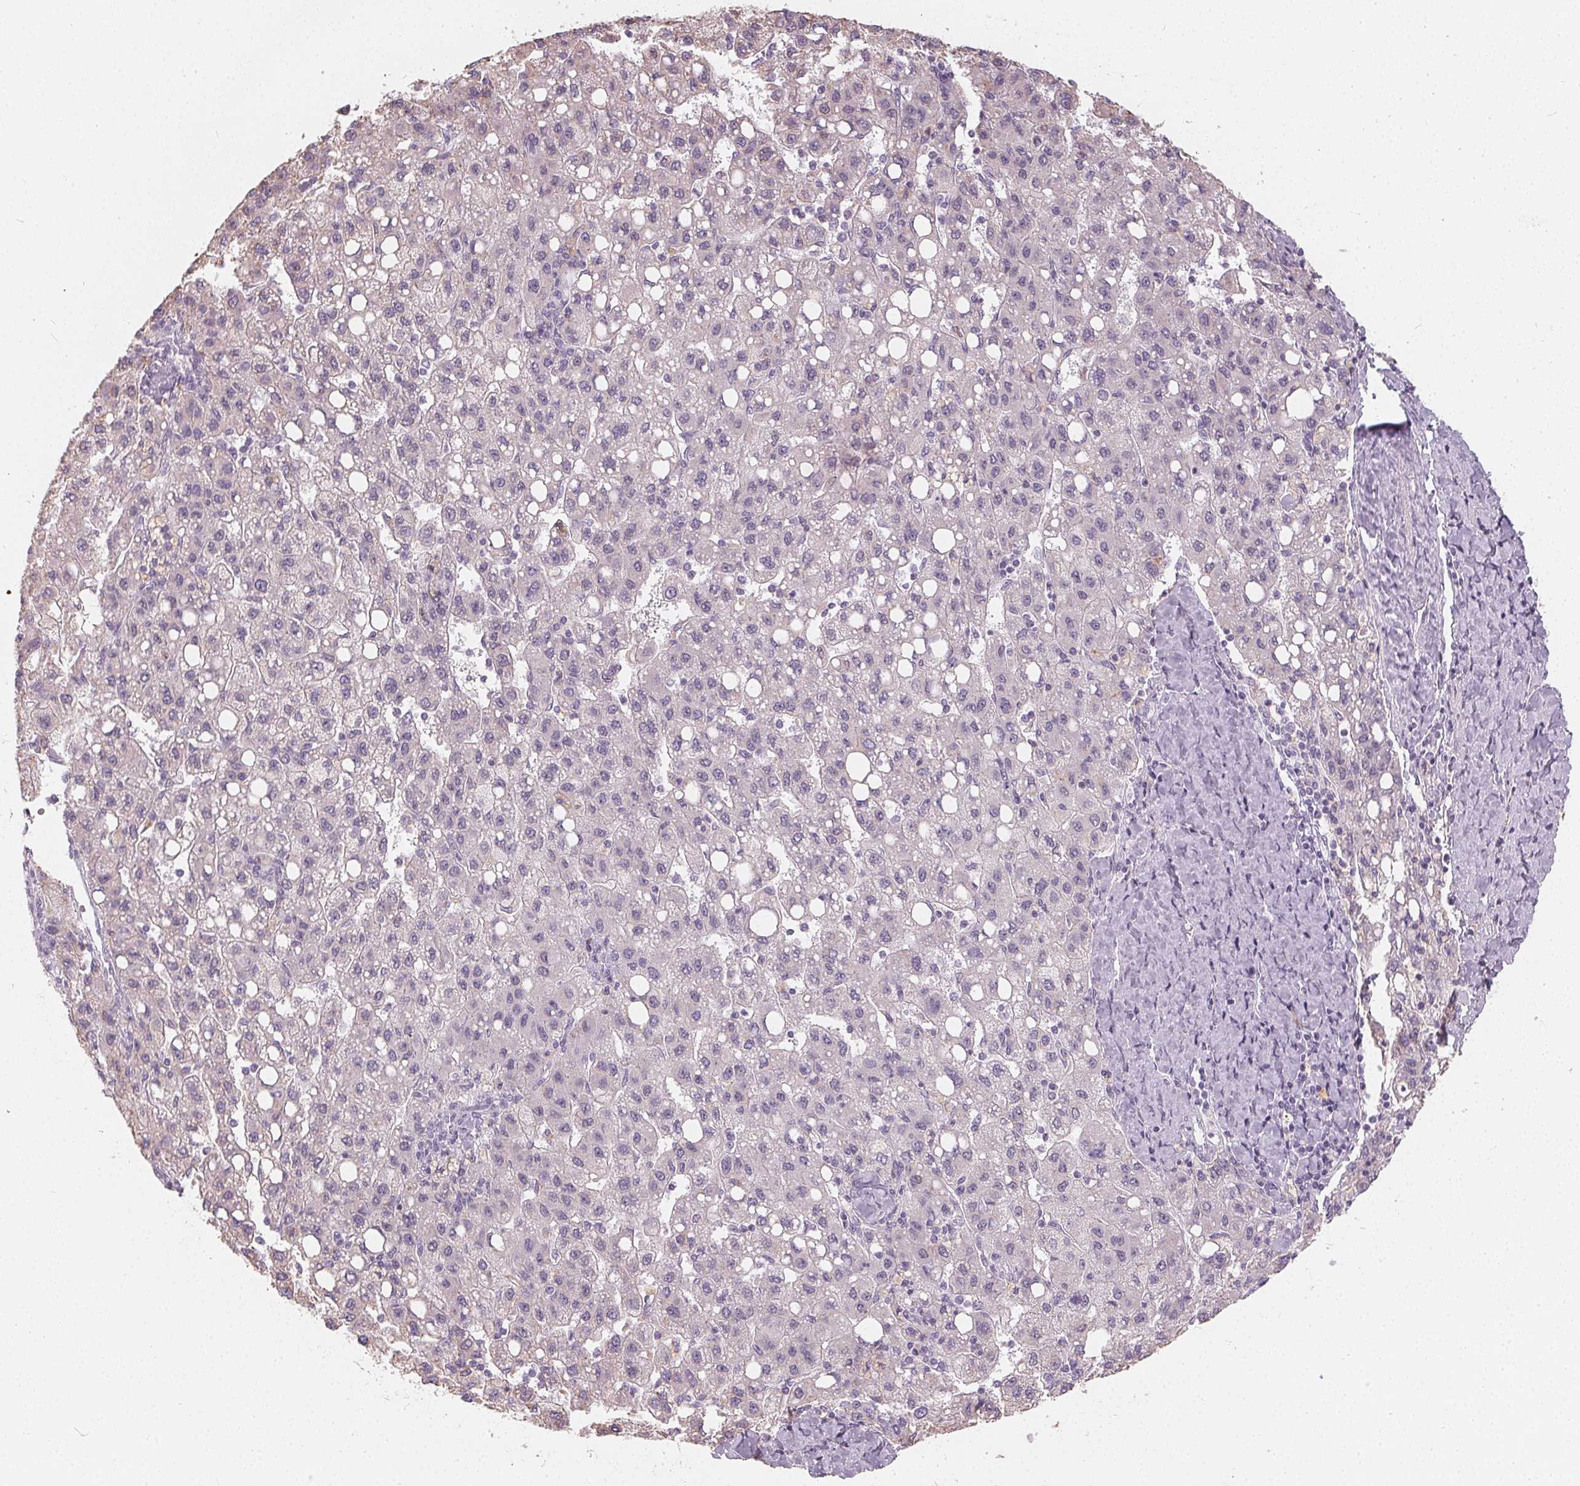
{"staining": {"intensity": "negative", "quantity": "none", "location": "none"}, "tissue": "liver cancer", "cell_type": "Tumor cells", "image_type": "cancer", "snomed": [{"axis": "morphology", "description": "Carcinoma, Hepatocellular, NOS"}, {"axis": "topography", "description": "Liver"}], "caption": "Photomicrograph shows no significant protein expression in tumor cells of liver cancer (hepatocellular carcinoma).", "gene": "HOPX", "patient": {"sex": "female", "age": 82}}